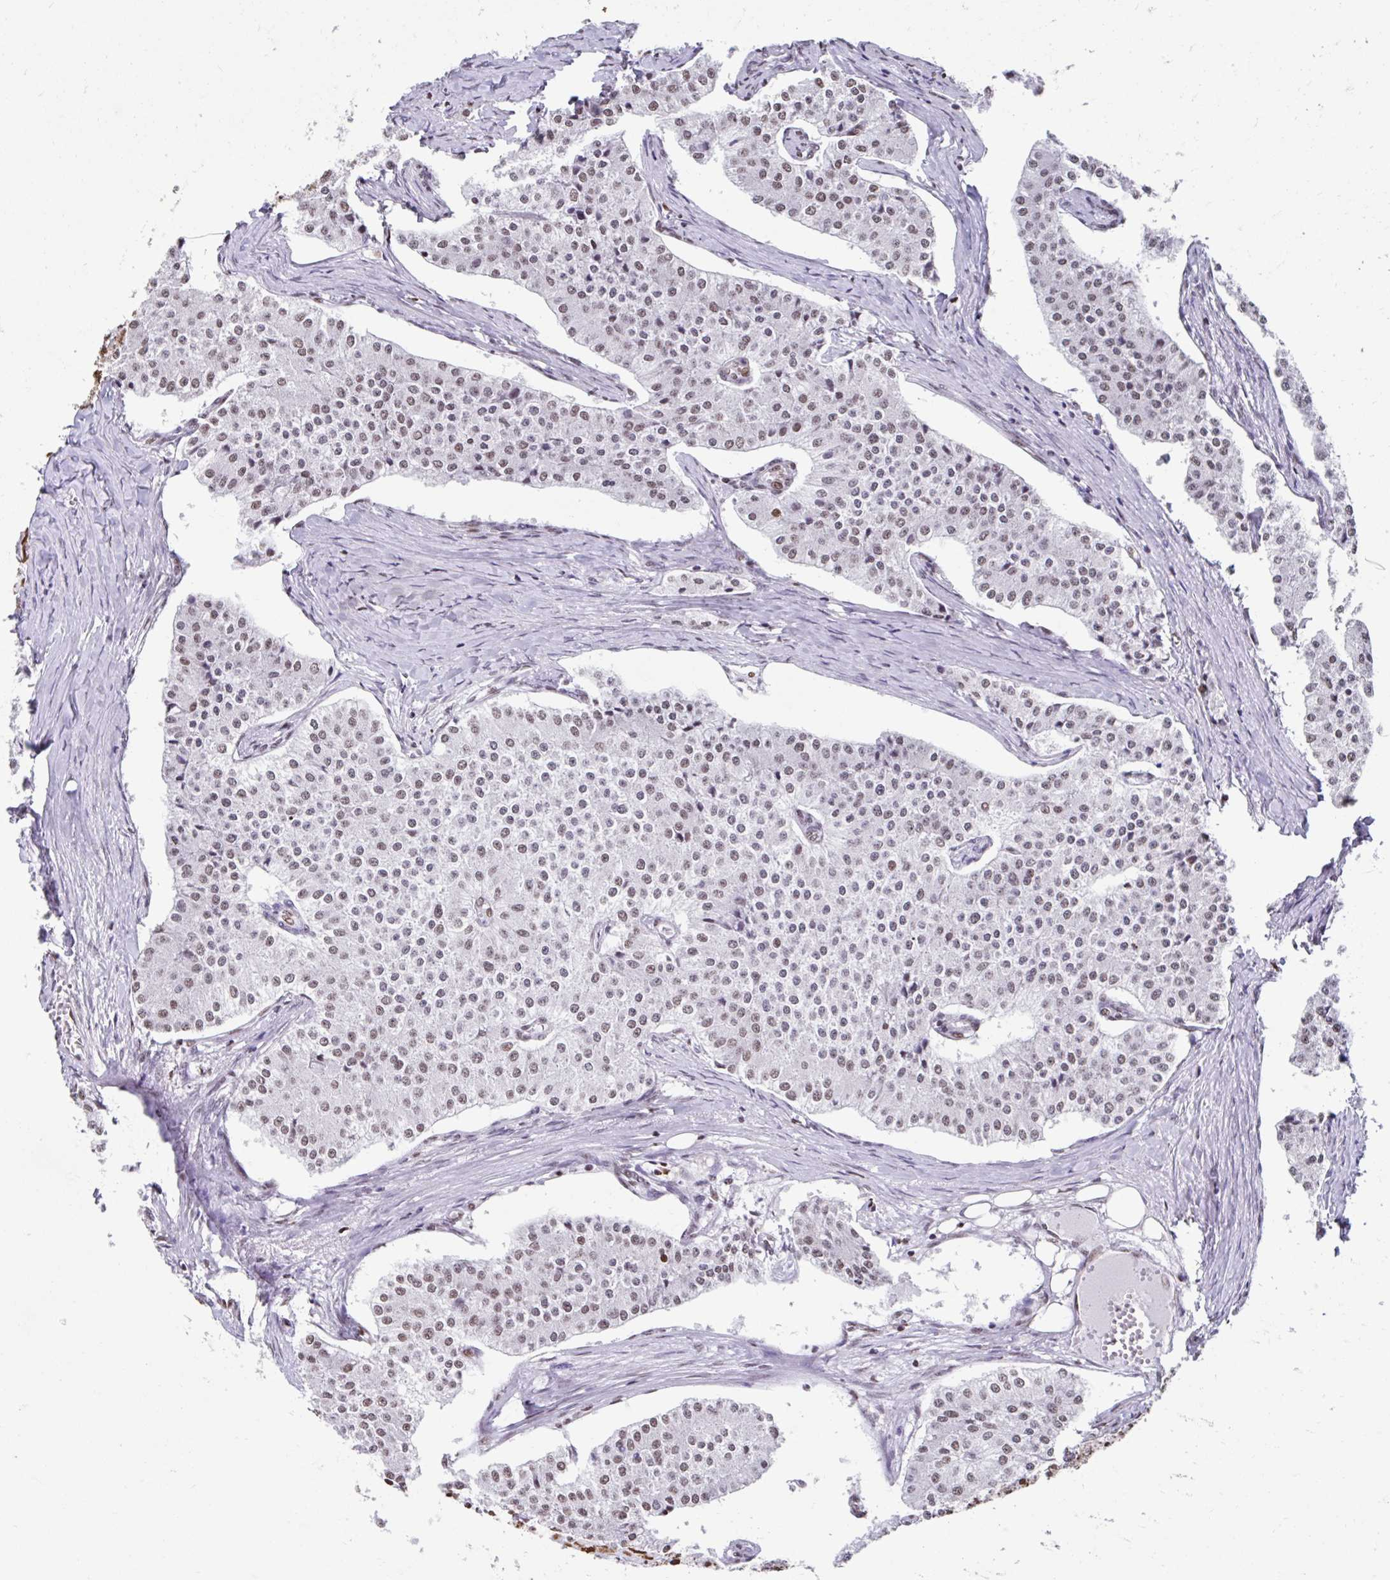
{"staining": {"intensity": "negative", "quantity": "none", "location": "none"}, "tissue": "carcinoid", "cell_type": "Tumor cells", "image_type": "cancer", "snomed": [{"axis": "morphology", "description": "Carcinoid, malignant, NOS"}, {"axis": "topography", "description": "Colon"}], "caption": "A high-resolution histopathology image shows IHC staining of carcinoid (malignant), which reveals no significant staining in tumor cells.", "gene": "KHDRBS1", "patient": {"sex": "female", "age": 52}}